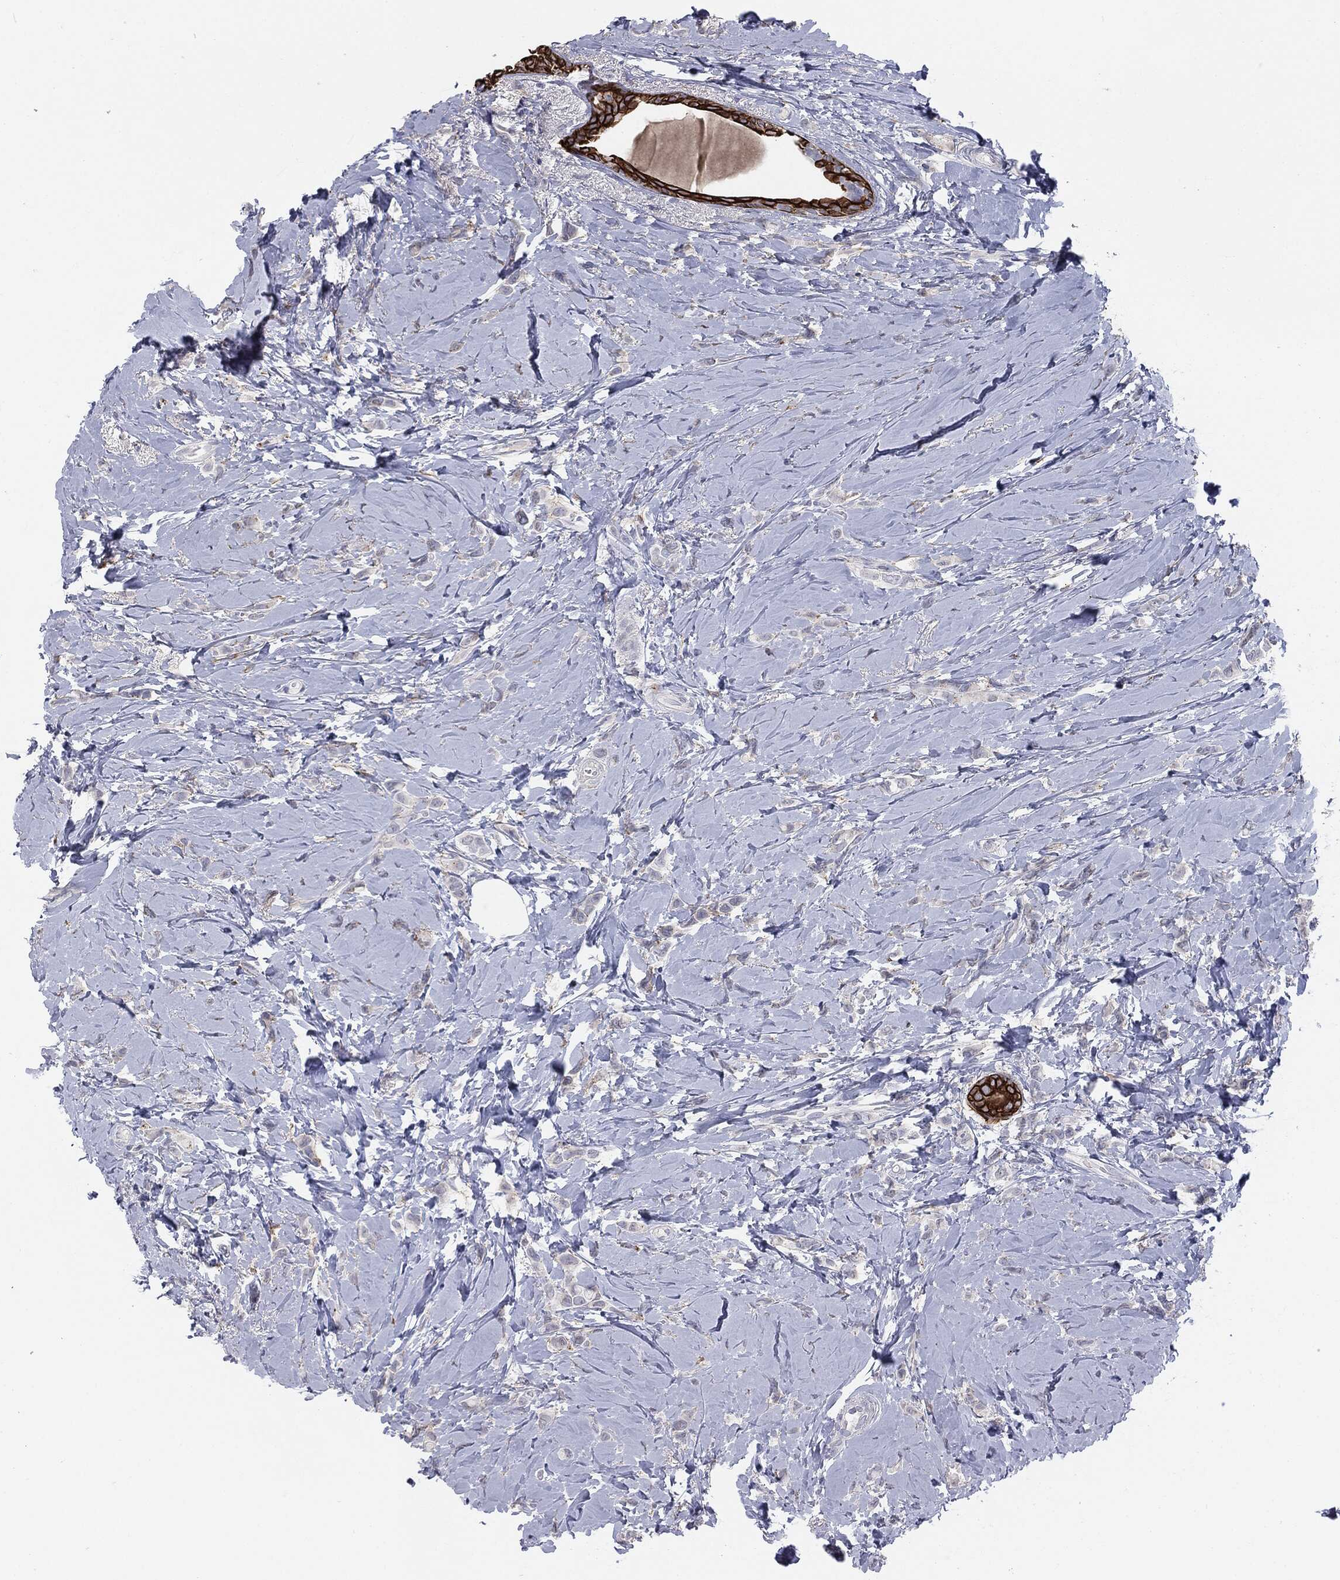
{"staining": {"intensity": "negative", "quantity": "none", "location": "none"}, "tissue": "breast cancer", "cell_type": "Tumor cells", "image_type": "cancer", "snomed": [{"axis": "morphology", "description": "Lobular carcinoma"}, {"axis": "topography", "description": "Breast"}], "caption": "The photomicrograph shows no significant staining in tumor cells of lobular carcinoma (breast).", "gene": "KRT5", "patient": {"sex": "female", "age": 66}}